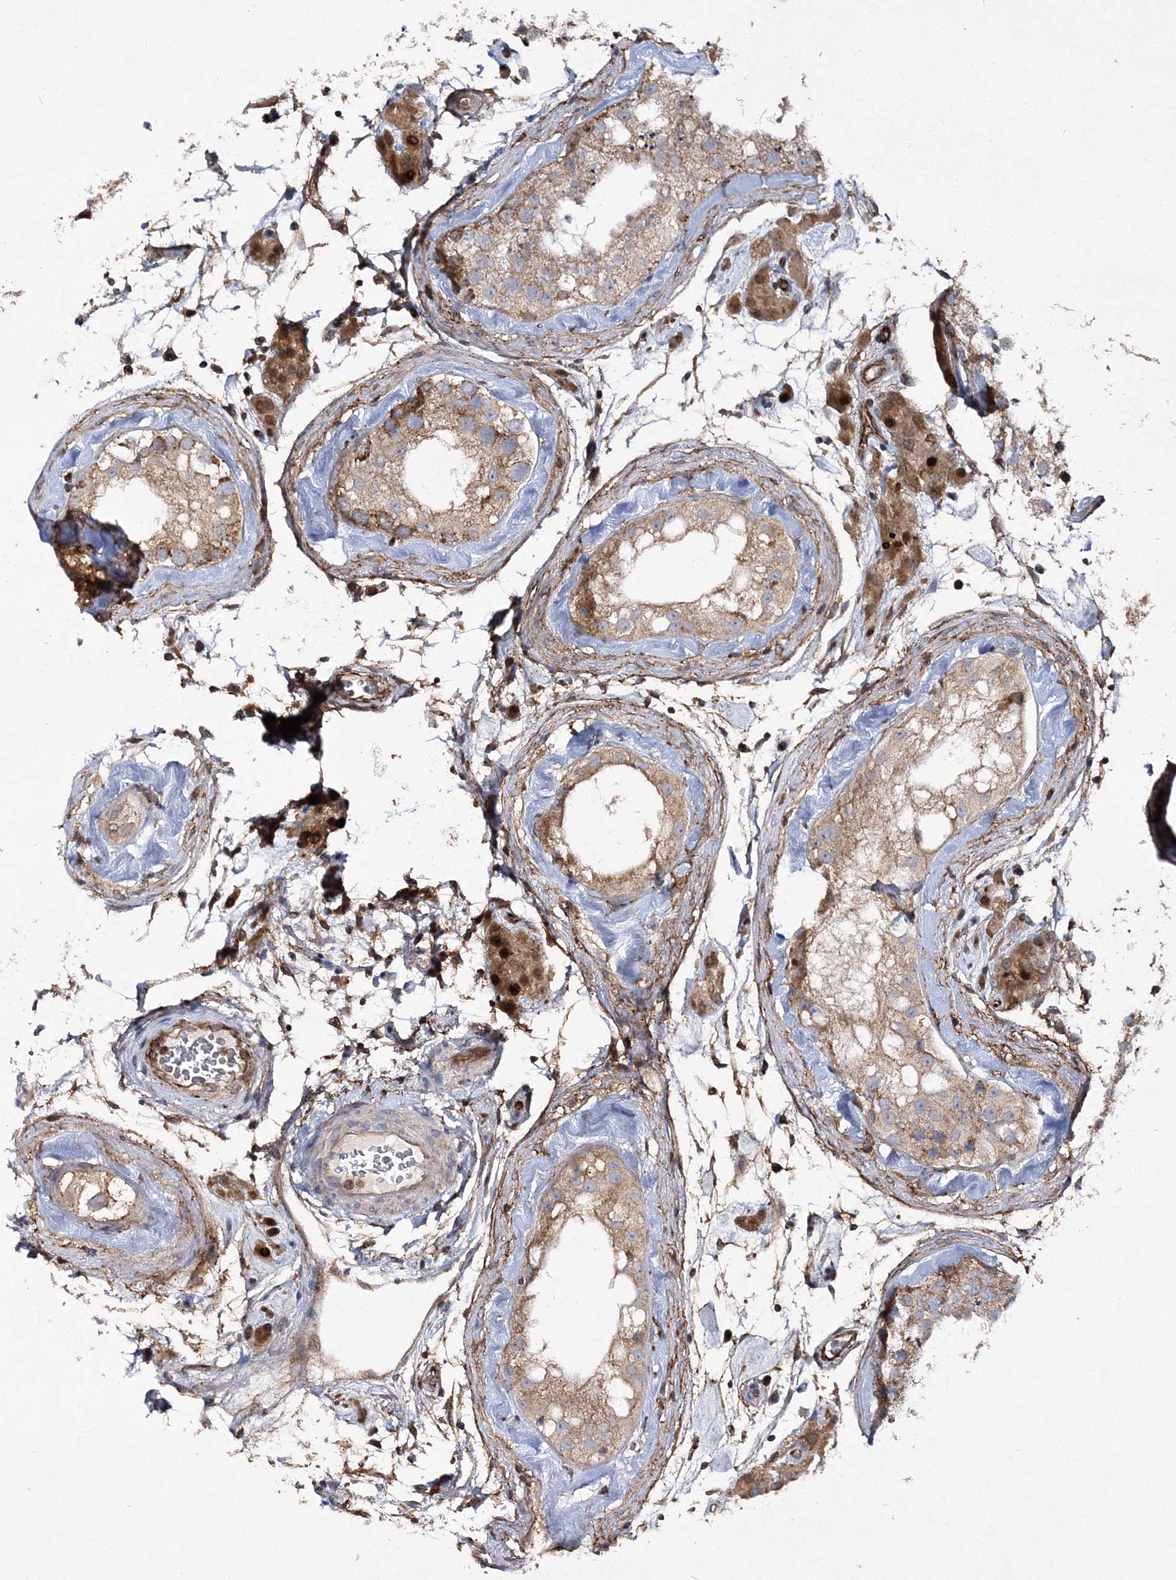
{"staining": {"intensity": "weak", "quantity": "25%-75%", "location": "cytoplasmic/membranous"}, "tissue": "testis", "cell_type": "Cells in seminiferous ducts", "image_type": "normal", "snomed": [{"axis": "morphology", "description": "Normal tissue, NOS"}, {"axis": "topography", "description": "Testis"}], "caption": "Weak cytoplasmic/membranous protein staining is present in about 25%-75% of cells in seminiferous ducts in testis.", "gene": "DNAJC13", "patient": {"sex": "male", "age": 46}}